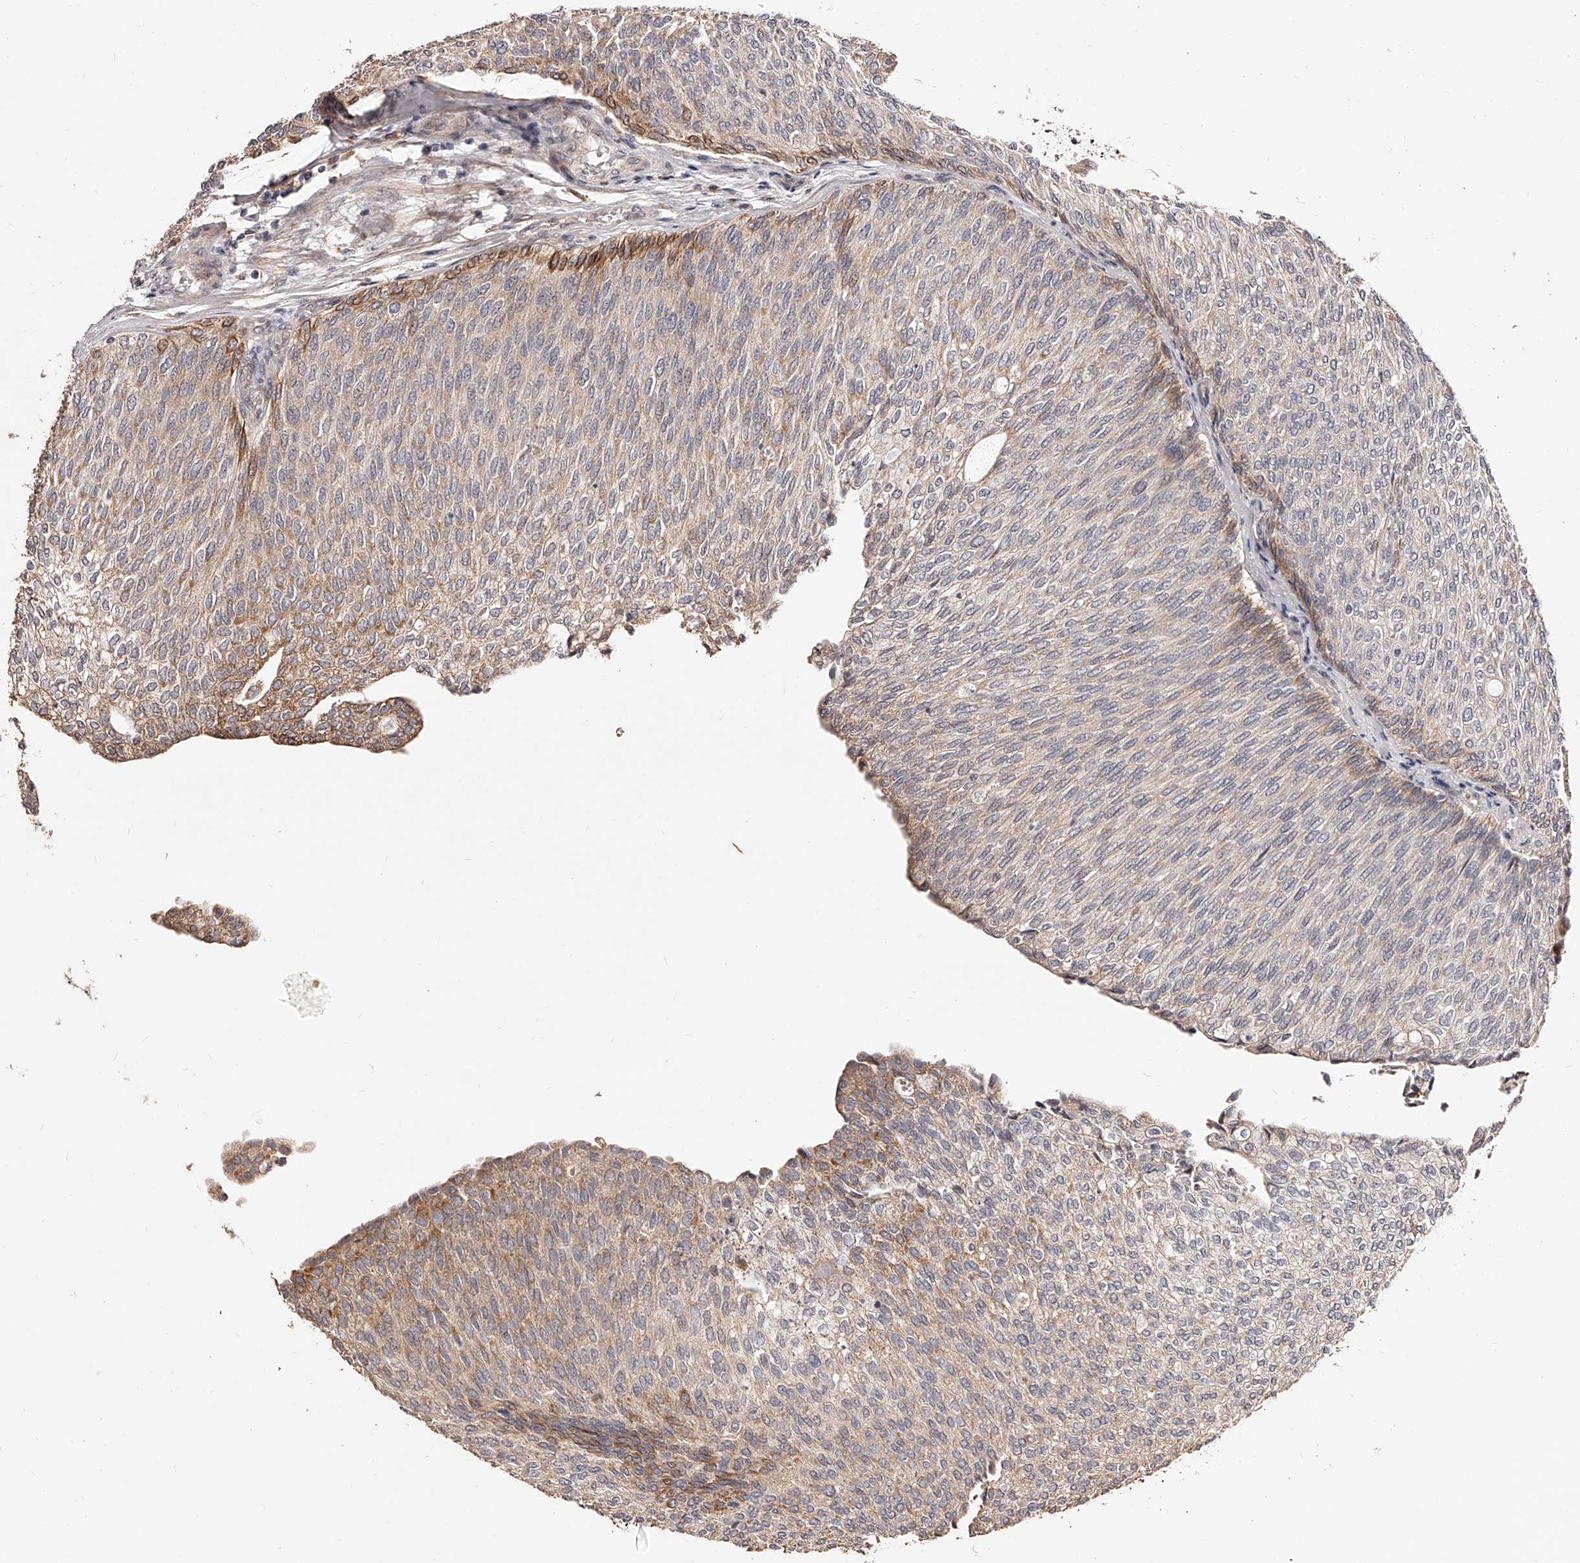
{"staining": {"intensity": "moderate", "quantity": "<25%", "location": "cytoplasmic/membranous"}, "tissue": "urothelial cancer", "cell_type": "Tumor cells", "image_type": "cancer", "snomed": [{"axis": "morphology", "description": "Urothelial carcinoma, Low grade"}, {"axis": "topography", "description": "Urinary bladder"}], "caption": "An IHC histopathology image of neoplastic tissue is shown. Protein staining in brown labels moderate cytoplasmic/membranous positivity in urothelial carcinoma (low-grade) within tumor cells. Ihc stains the protein in brown and the nuclei are stained blue.", "gene": "ZNF502", "patient": {"sex": "female", "age": 79}}